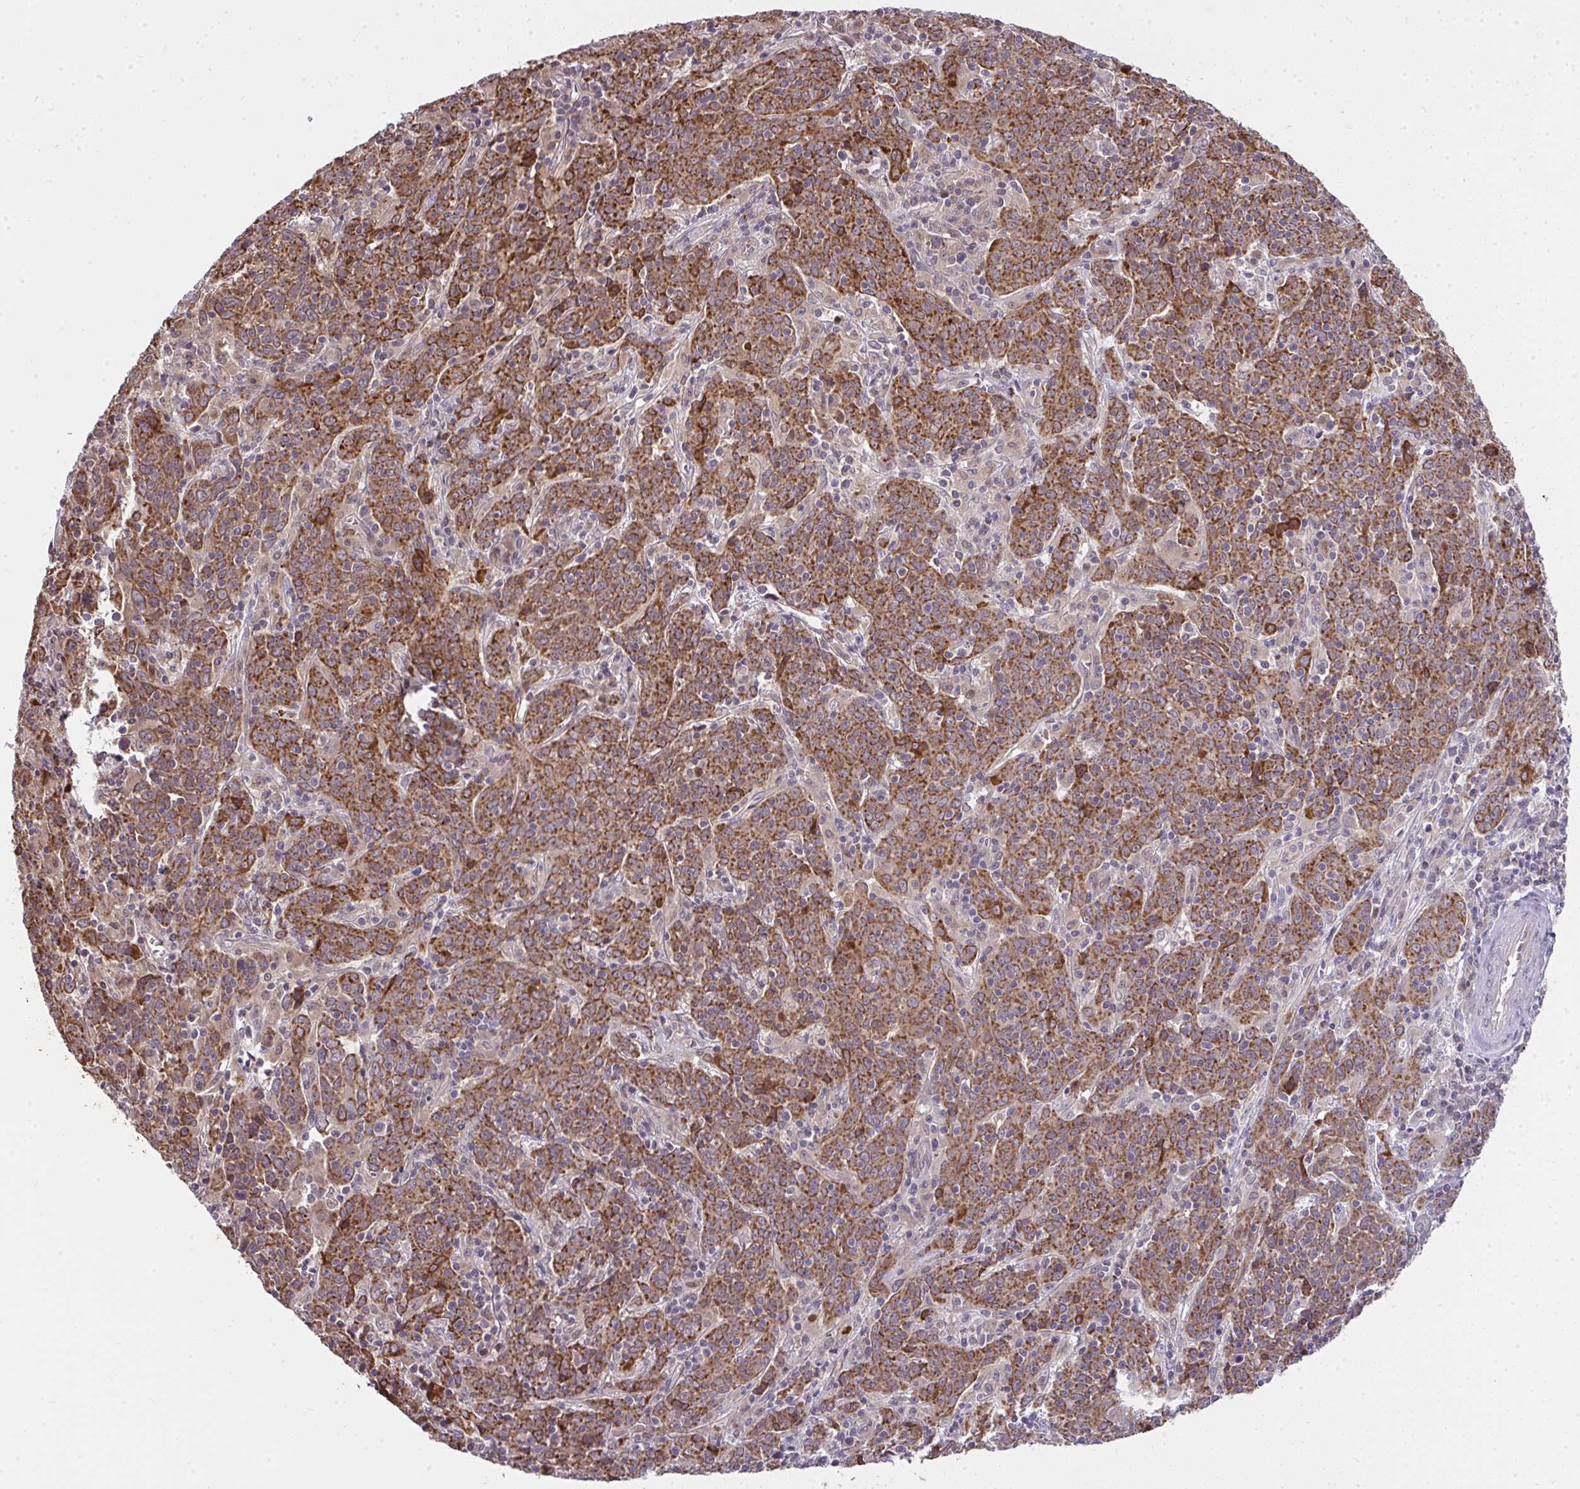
{"staining": {"intensity": "strong", "quantity": ">75%", "location": "cytoplasmic/membranous"}, "tissue": "cervical cancer", "cell_type": "Tumor cells", "image_type": "cancer", "snomed": [{"axis": "morphology", "description": "Squamous cell carcinoma, NOS"}, {"axis": "topography", "description": "Cervix"}], "caption": "Immunohistochemical staining of squamous cell carcinoma (cervical) exhibits high levels of strong cytoplasmic/membranous protein expression in approximately >75% of tumor cells.", "gene": "RDH14", "patient": {"sex": "female", "age": 67}}